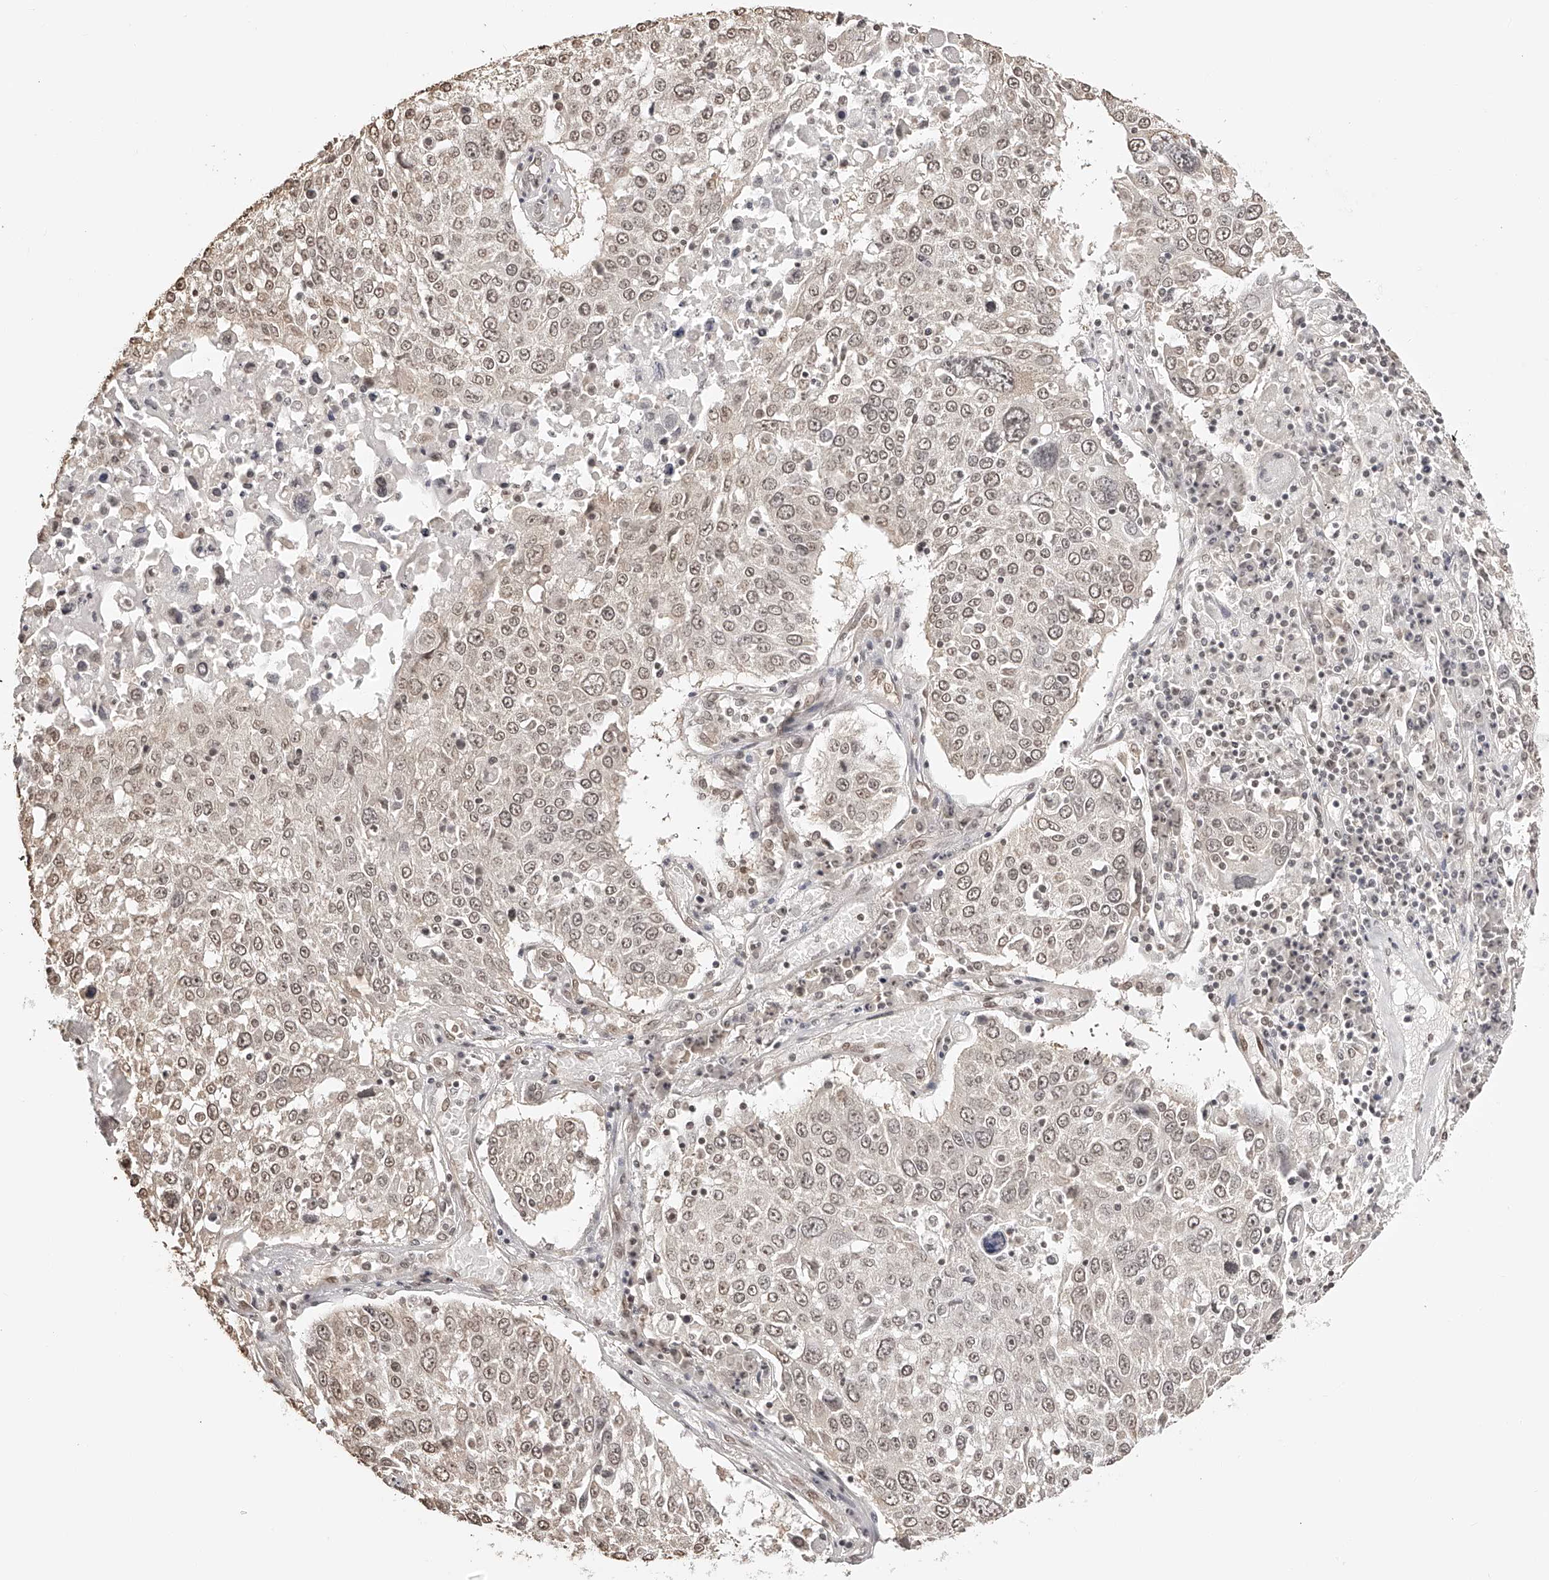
{"staining": {"intensity": "weak", "quantity": ">75%", "location": "nuclear"}, "tissue": "lung cancer", "cell_type": "Tumor cells", "image_type": "cancer", "snomed": [{"axis": "morphology", "description": "Squamous cell carcinoma, NOS"}, {"axis": "topography", "description": "Lung"}], "caption": "High-power microscopy captured an immunohistochemistry micrograph of lung cancer, revealing weak nuclear positivity in about >75% of tumor cells. (brown staining indicates protein expression, while blue staining denotes nuclei).", "gene": "ZNF503", "patient": {"sex": "male", "age": 65}}